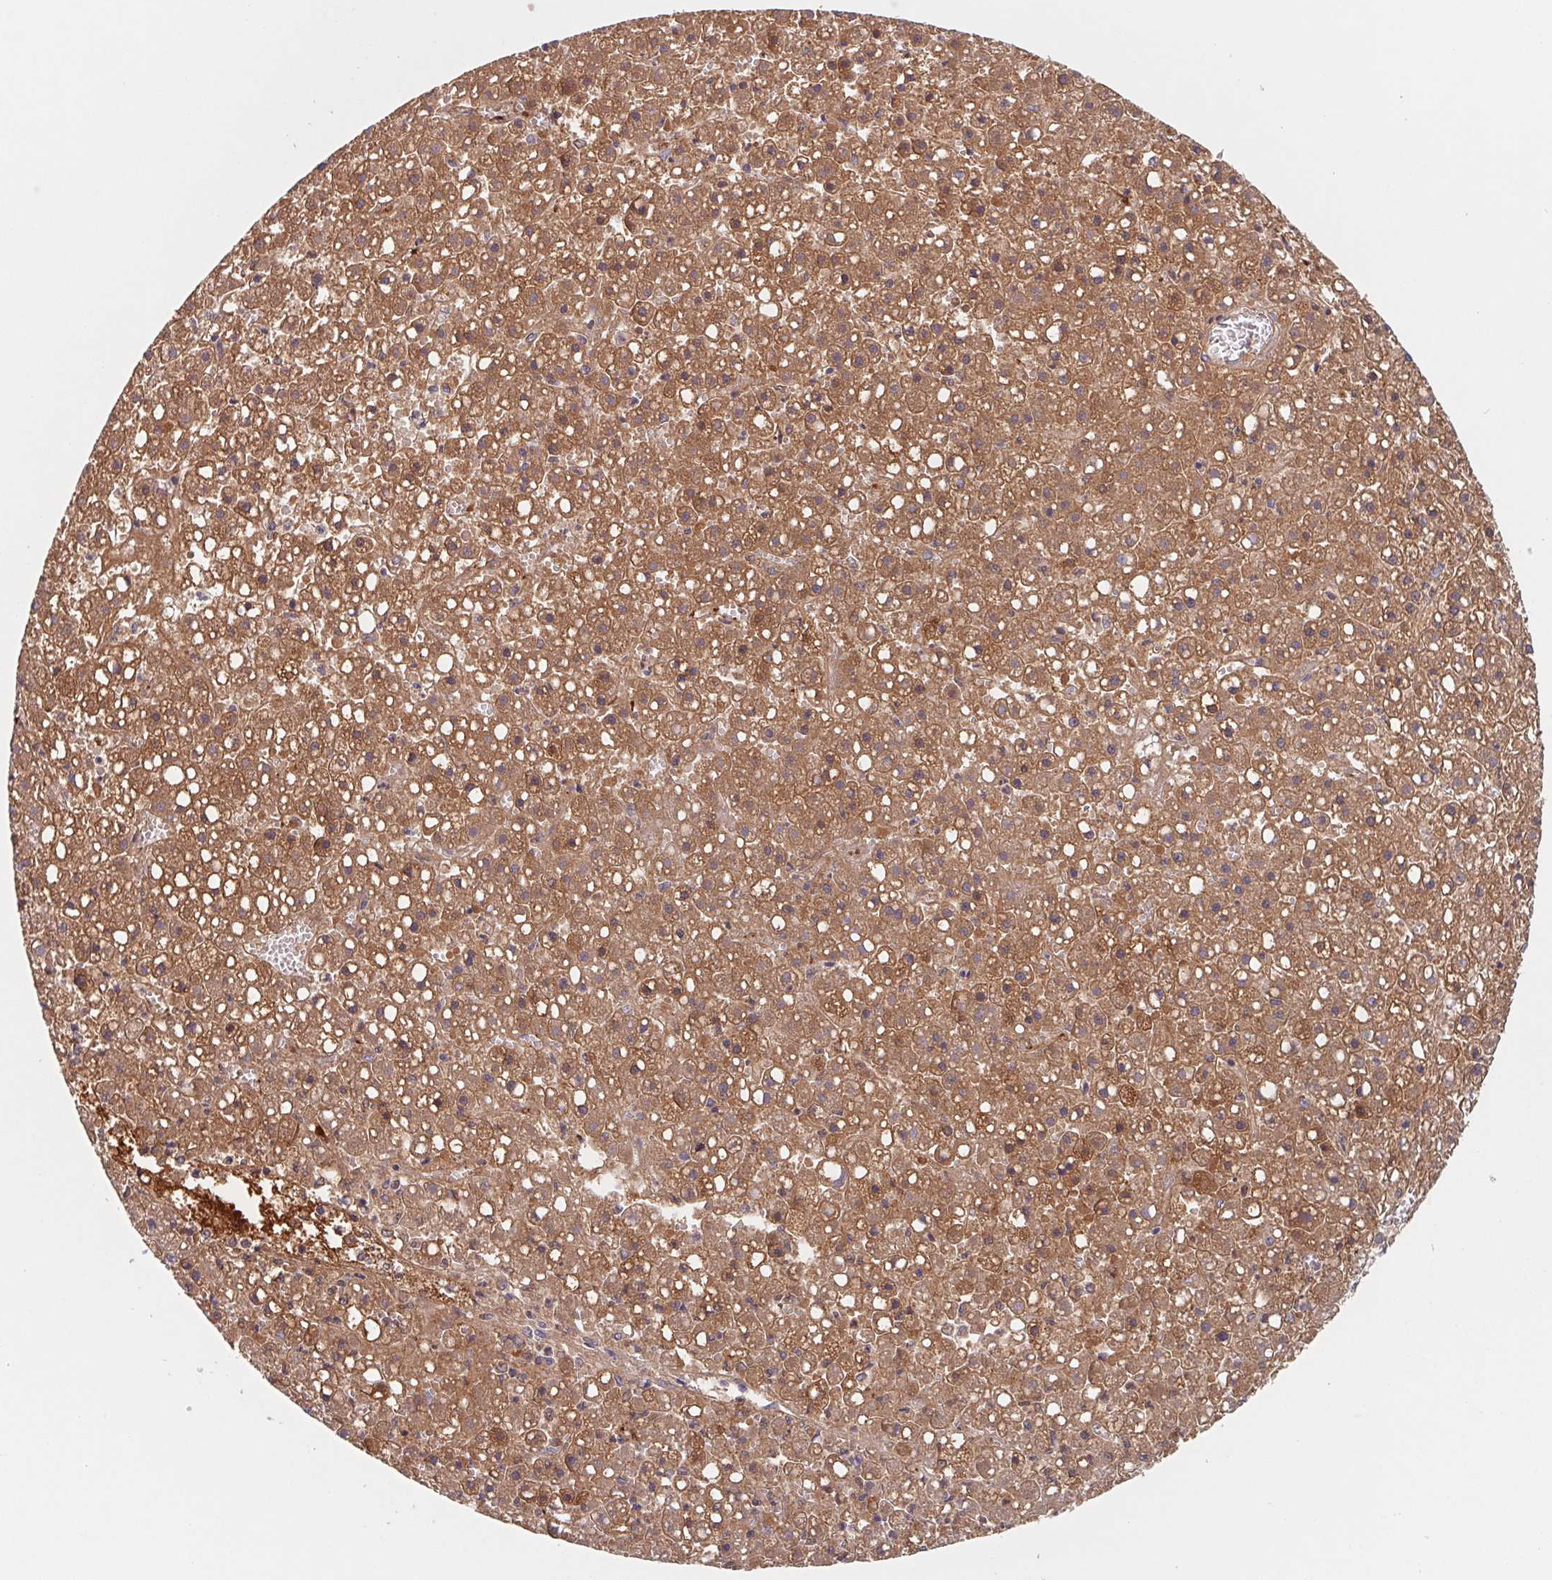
{"staining": {"intensity": "moderate", "quantity": ">75%", "location": "cytoplasmic/membranous"}, "tissue": "liver cancer", "cell_type": "Tumor cells", "image_type": "cancer", "snomed": [{"axis": "morphology", "description": "Carcinoma, Hepatocellular, NOS"}, {"axis": "topography", "description": "Liver"}], "caption": "IHC (DAB) staining of human liver cancer (hepatocellular carcinoma) reveals moderate cytoplasmic/membranous protein positivity in approximately >75% of tumor cells. (Stains: DAB (3,3'-diaminobenzidine) in brown, nuclei in blue, Microscopy: brightfield microscopy at high magnification).", "gene": "LPA", "patient": {"sex": "male", "age": 67}}